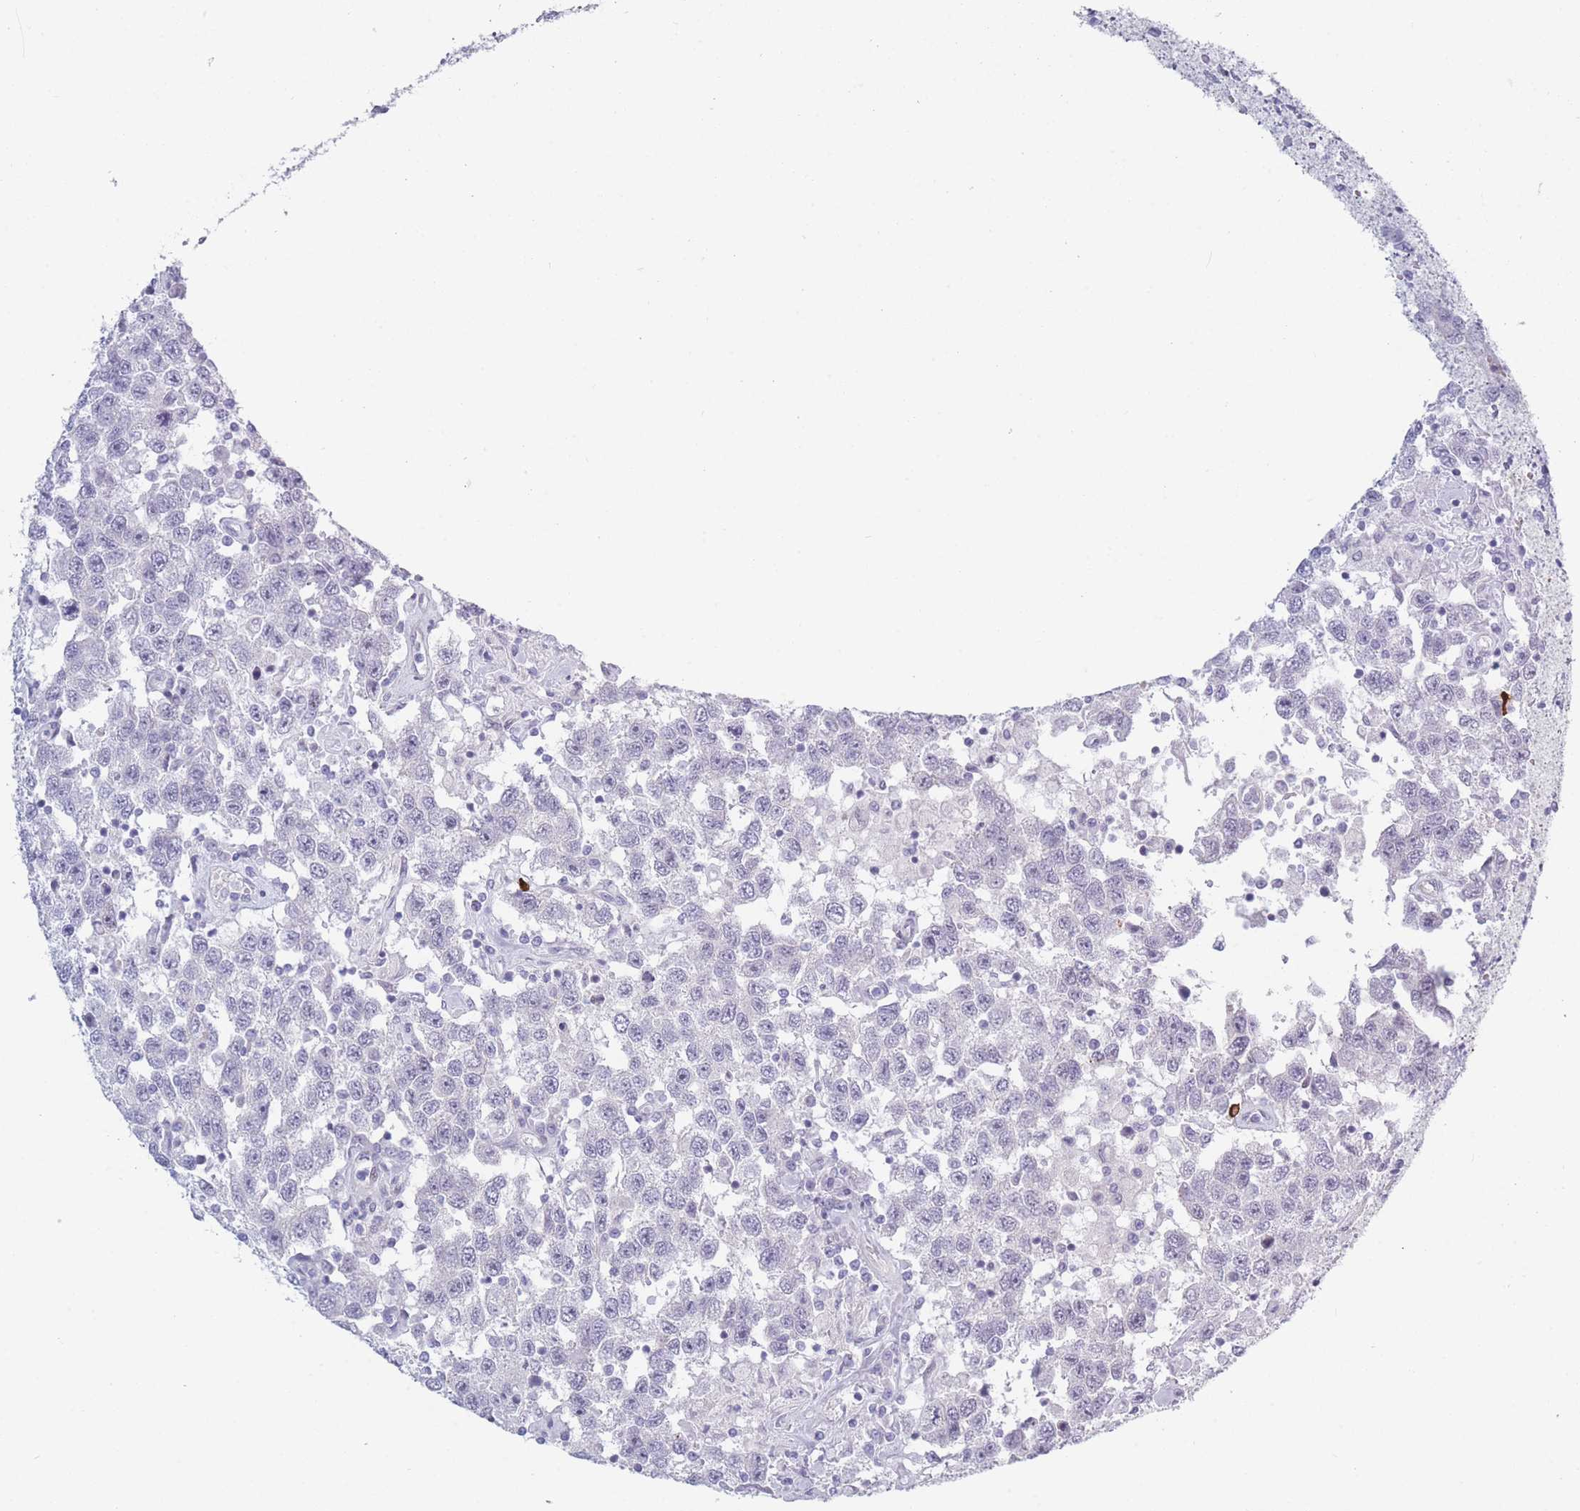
{"staining": {"intensity": "negative", "quantity": "none", "location": "none"}, "tissue": "testis cancer", "cell_type": "Tumor cells", "image_type": "cancer", "snomed": [{"axis": "morphology", "description": "Seminoma, NOS"}, {"axis": "topography", "description": "Testis"}], "caption": "Testis cancer stained for a protein using immunohistochemistry reveals no staining tumor cells.", "gene": "PLEKHG2", "patient": {"sex": "male", "age": 41}}